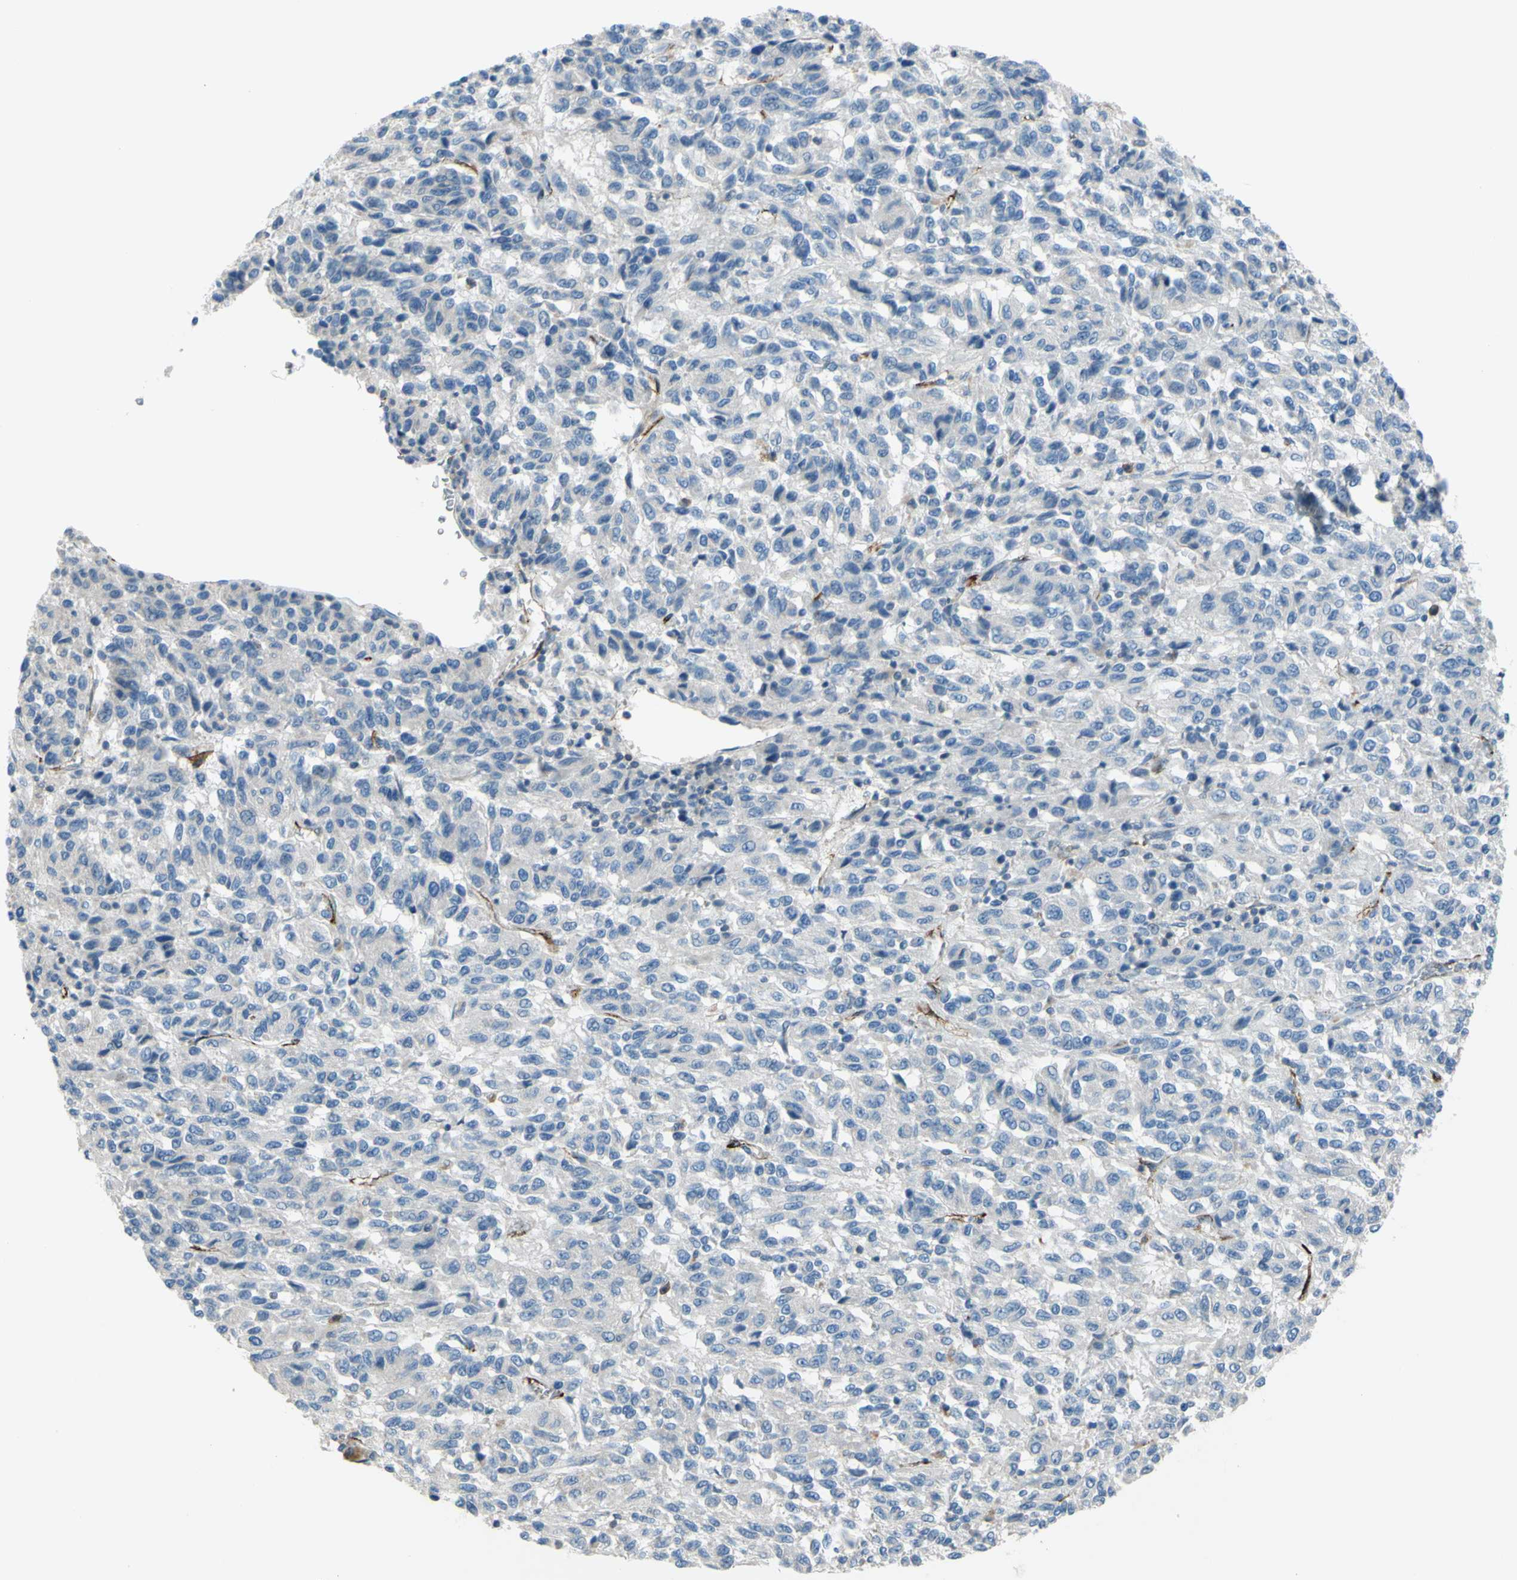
{"staining": {"intensity": "negative", "quantity": "none", "location": "none"}, "tissue": "melanoma", "cell_type": "Tumor cells", "image_type": "cancer", "snomed": [{"axis": "morphology", "description": "Malignant melanoma, Metastatic site"}, {"axis": "topography", "description": "Lung"}], "caption": "Human malignant melanoma (metastatic site) stained for a protein using immunohistochemistry (IHC) exhibits no expression in tumor cells.", "gene": "PRRG2", "patient": {"sex": "male", "age": 64}}